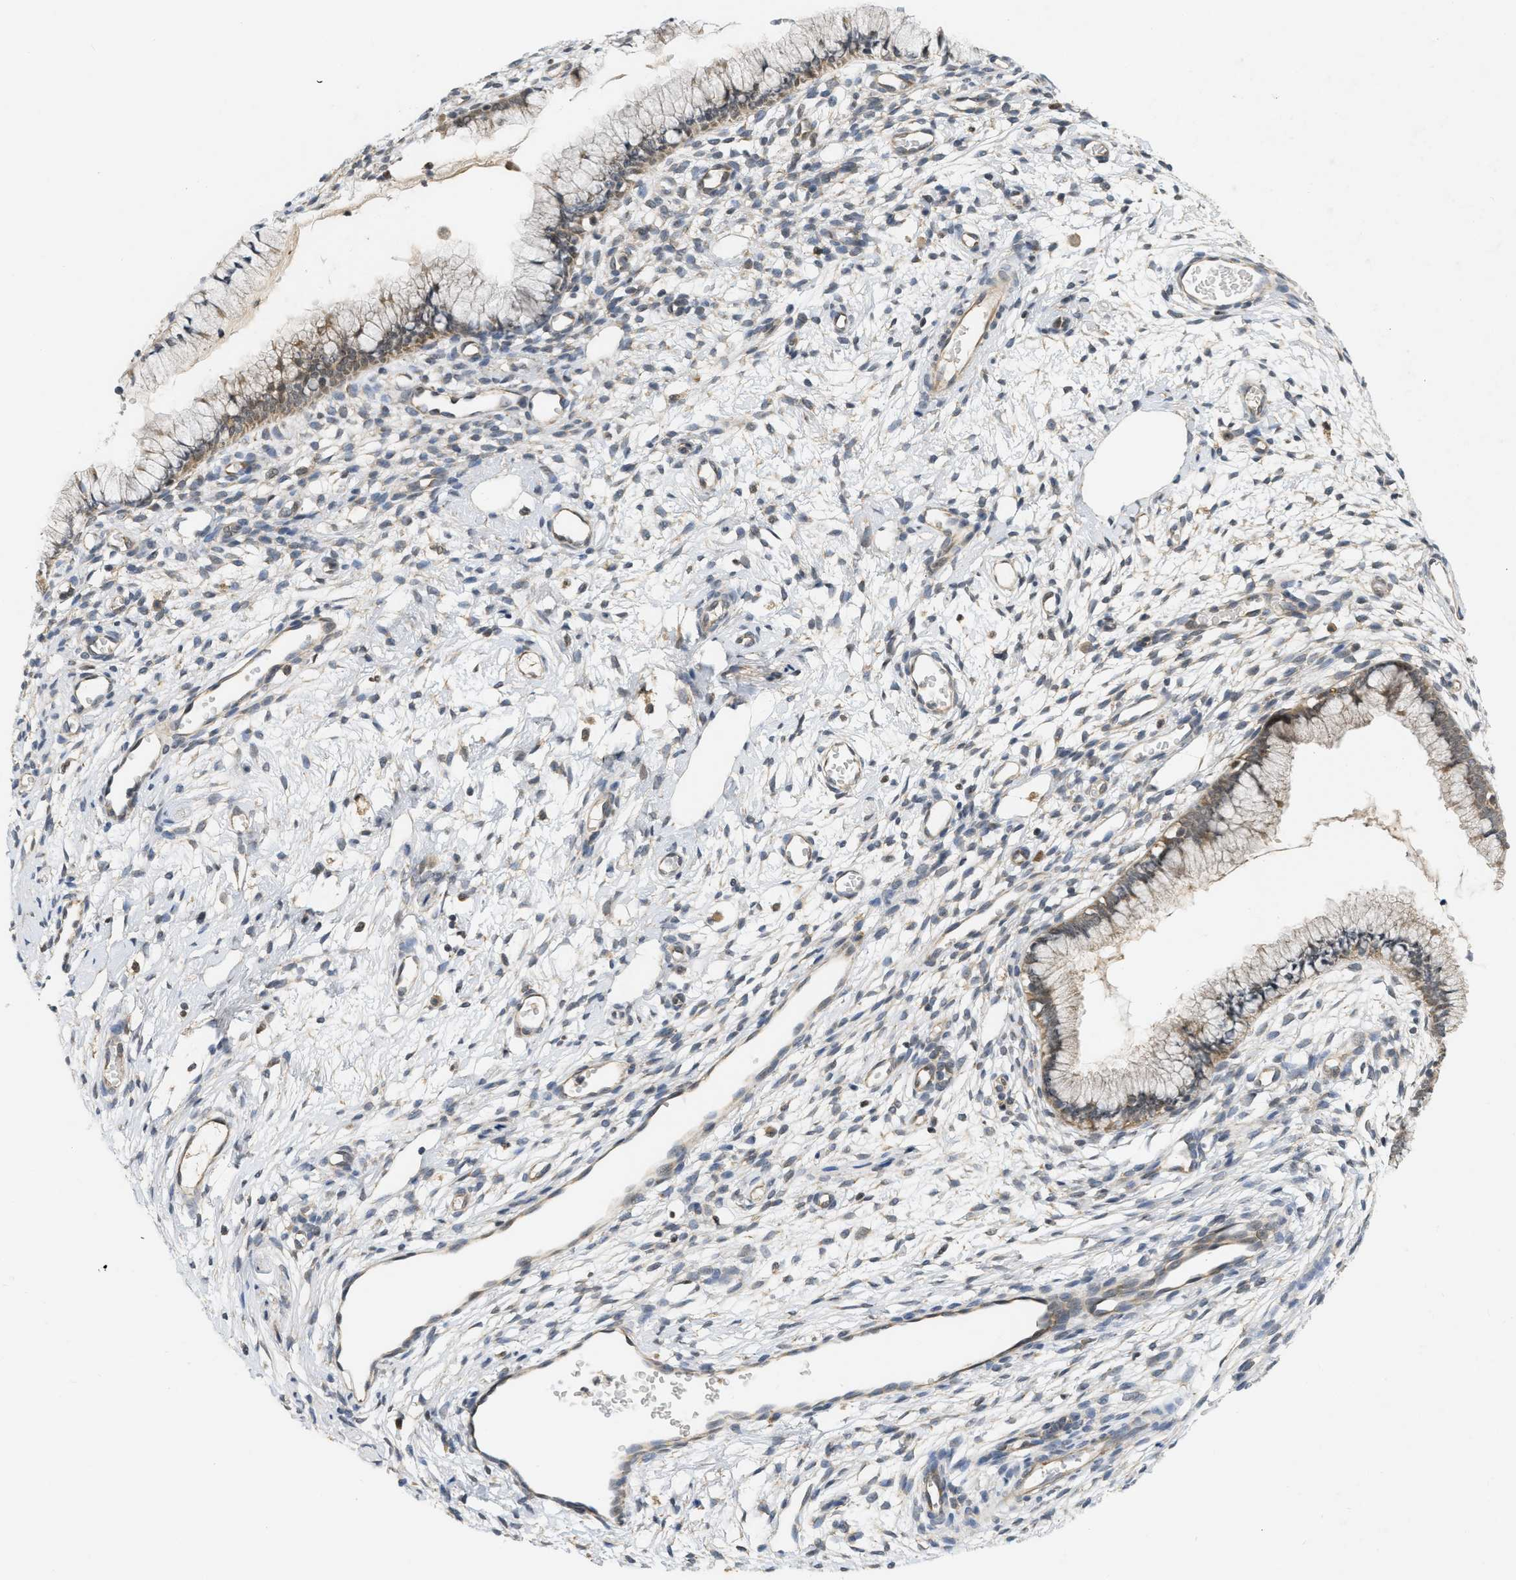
{"staining": {"intensity": "weak", "quantity": "<25%", "location": "cytoplasmic/membranous"}, "tissue": "cervix", "cell_type": "Glandular cells", "image_type": "normal", "snomed": [{"axis": "morphology", "description": "Normal tissue, NOS"}, {"axis": "topography", "description": "Cervix"}], "caption": "DAB immunohistochemical staining of benign cervix reveals no significant expression in glandular cells.", "gene": "PRKD1", "patient": {"sex": "female", "age": 65}}